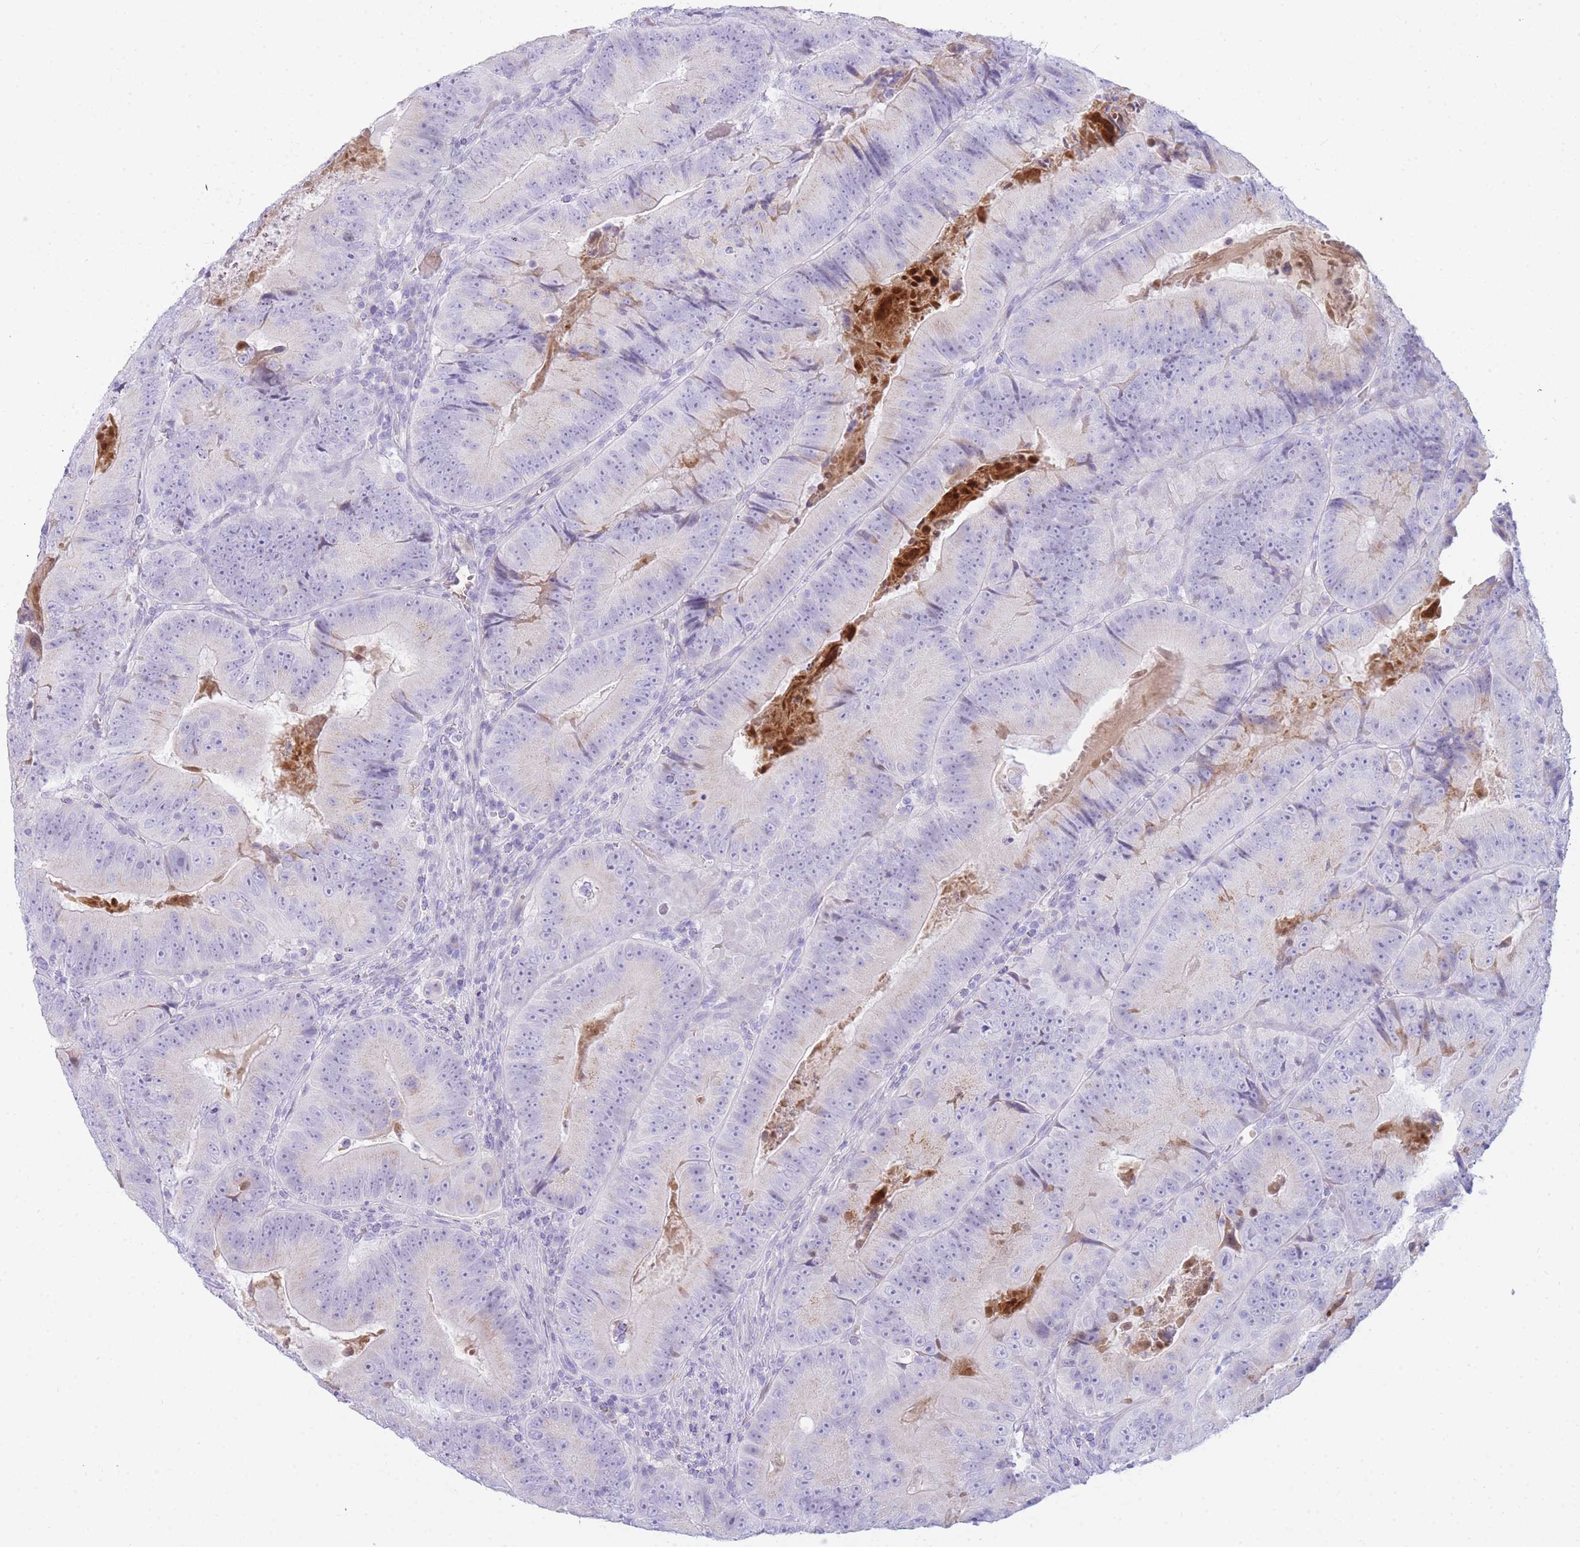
{"staining": {"intensity": "negative", "quantity": "none", "location": "none"}, "tissue": "colorectal cancer", "cell_type": "Tumor cells", "image_type": "cancer", "snomed": [{"axis": "morphology", "description": "Adenocarcinoma, NOS"}, {"axis": "topography", "description": "Colon"}], "caption": "An image of human colorectal cancer (adenocarcinoma) is negative for staining in tumor cells.", "gene": "NKX1-2", "patient": {"sex": "female", "age": 86}}